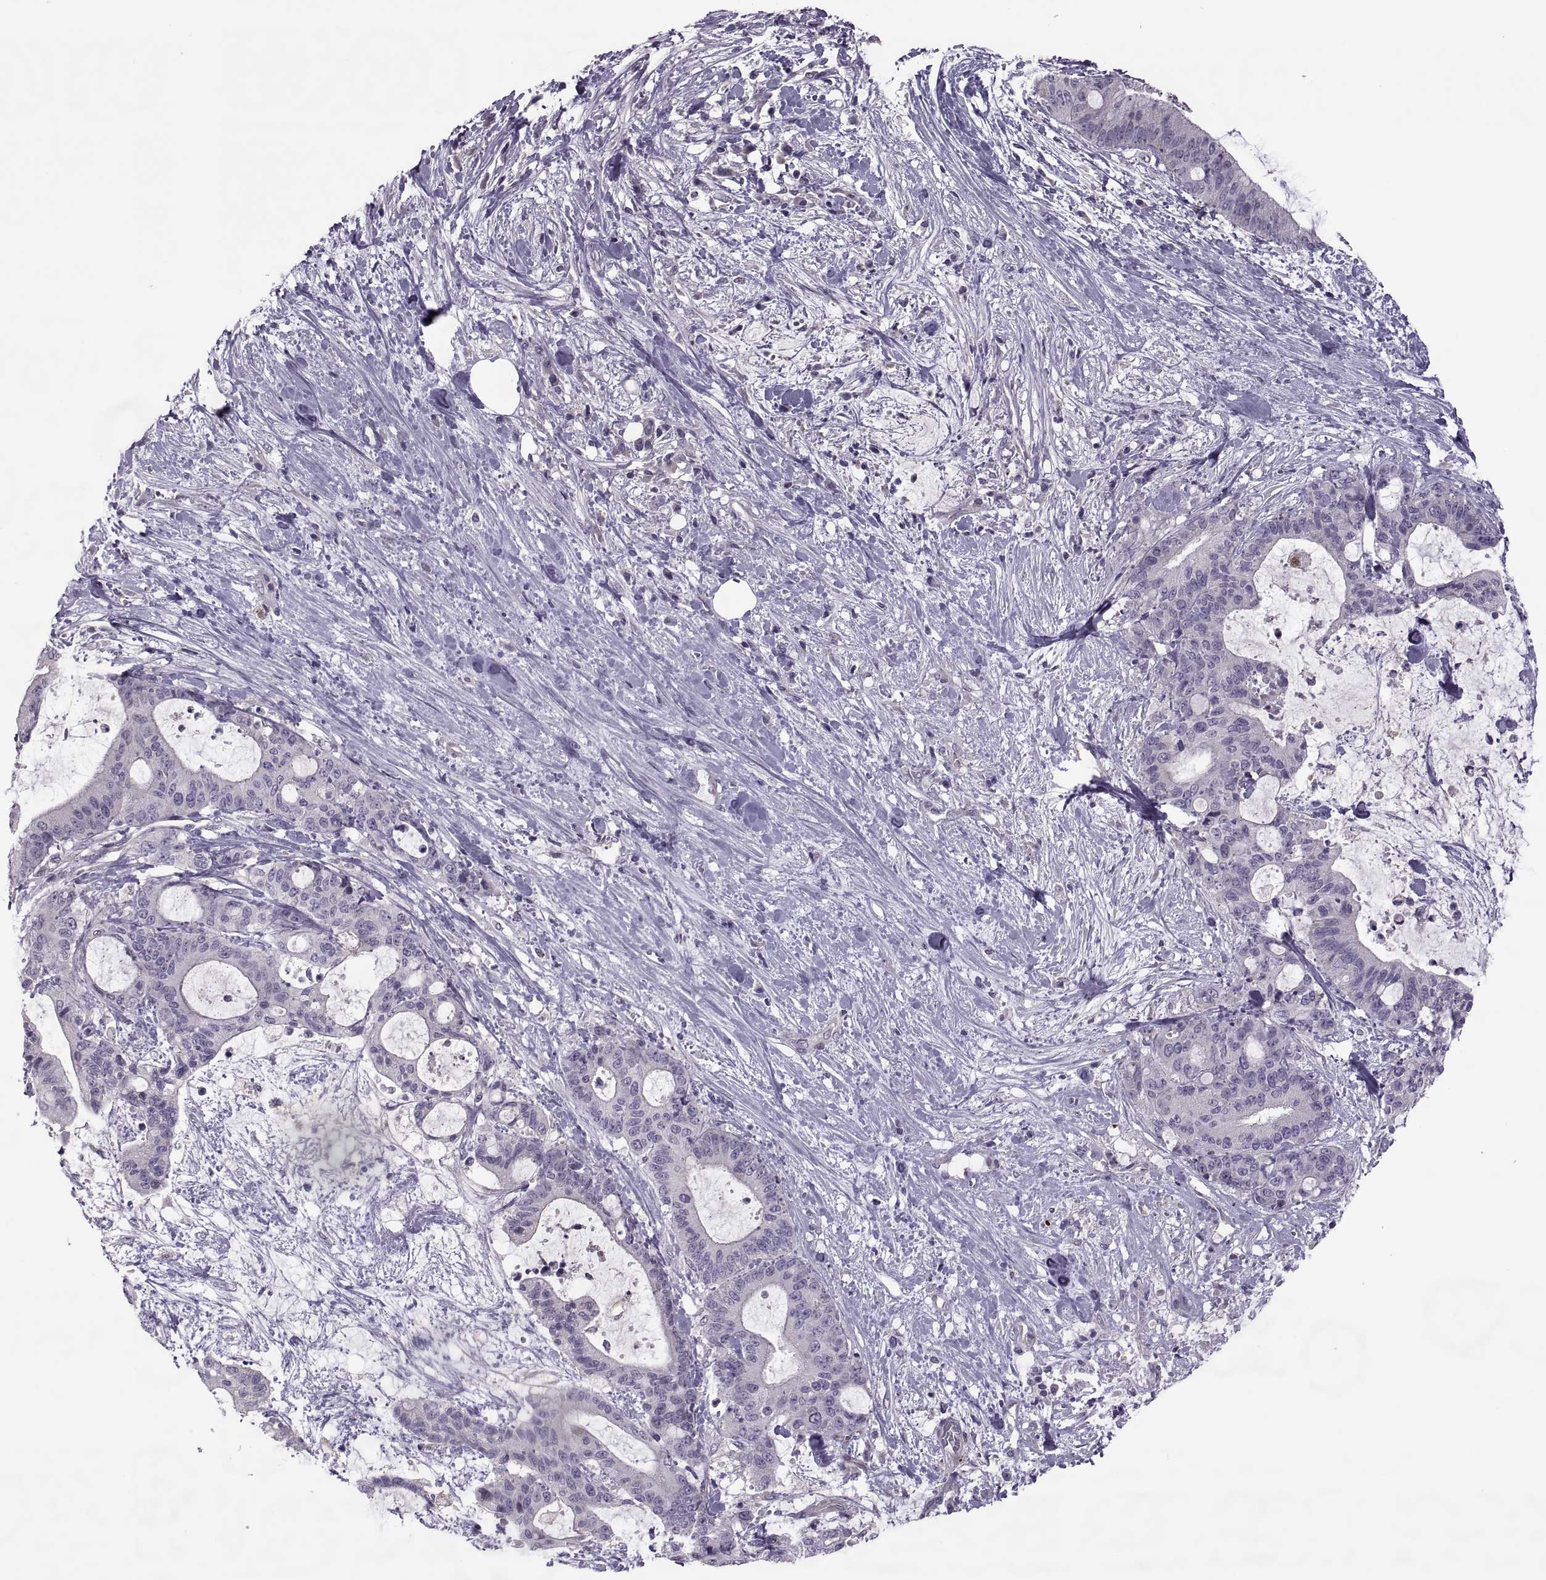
{"staining": {"intensity": "negative", "quantity": "none", "location": "none"}, "tissue": "liver cancer", "cell_type": "Tumor cells", "image_type": "cancer", "snomed": [{"axis": "morphology", "description": "Cholangiocarcinoma"}, {"axis": "topography", "description": "Liver"}], "caption": "A high-resolution image shows immunohistochemistry (IHC) staining of cholangiocarcinoma (liver), which exhibits no significant expression in tumor cells.", "gene": "ODF3", "patient": {"sex": "female", "age": 73}}